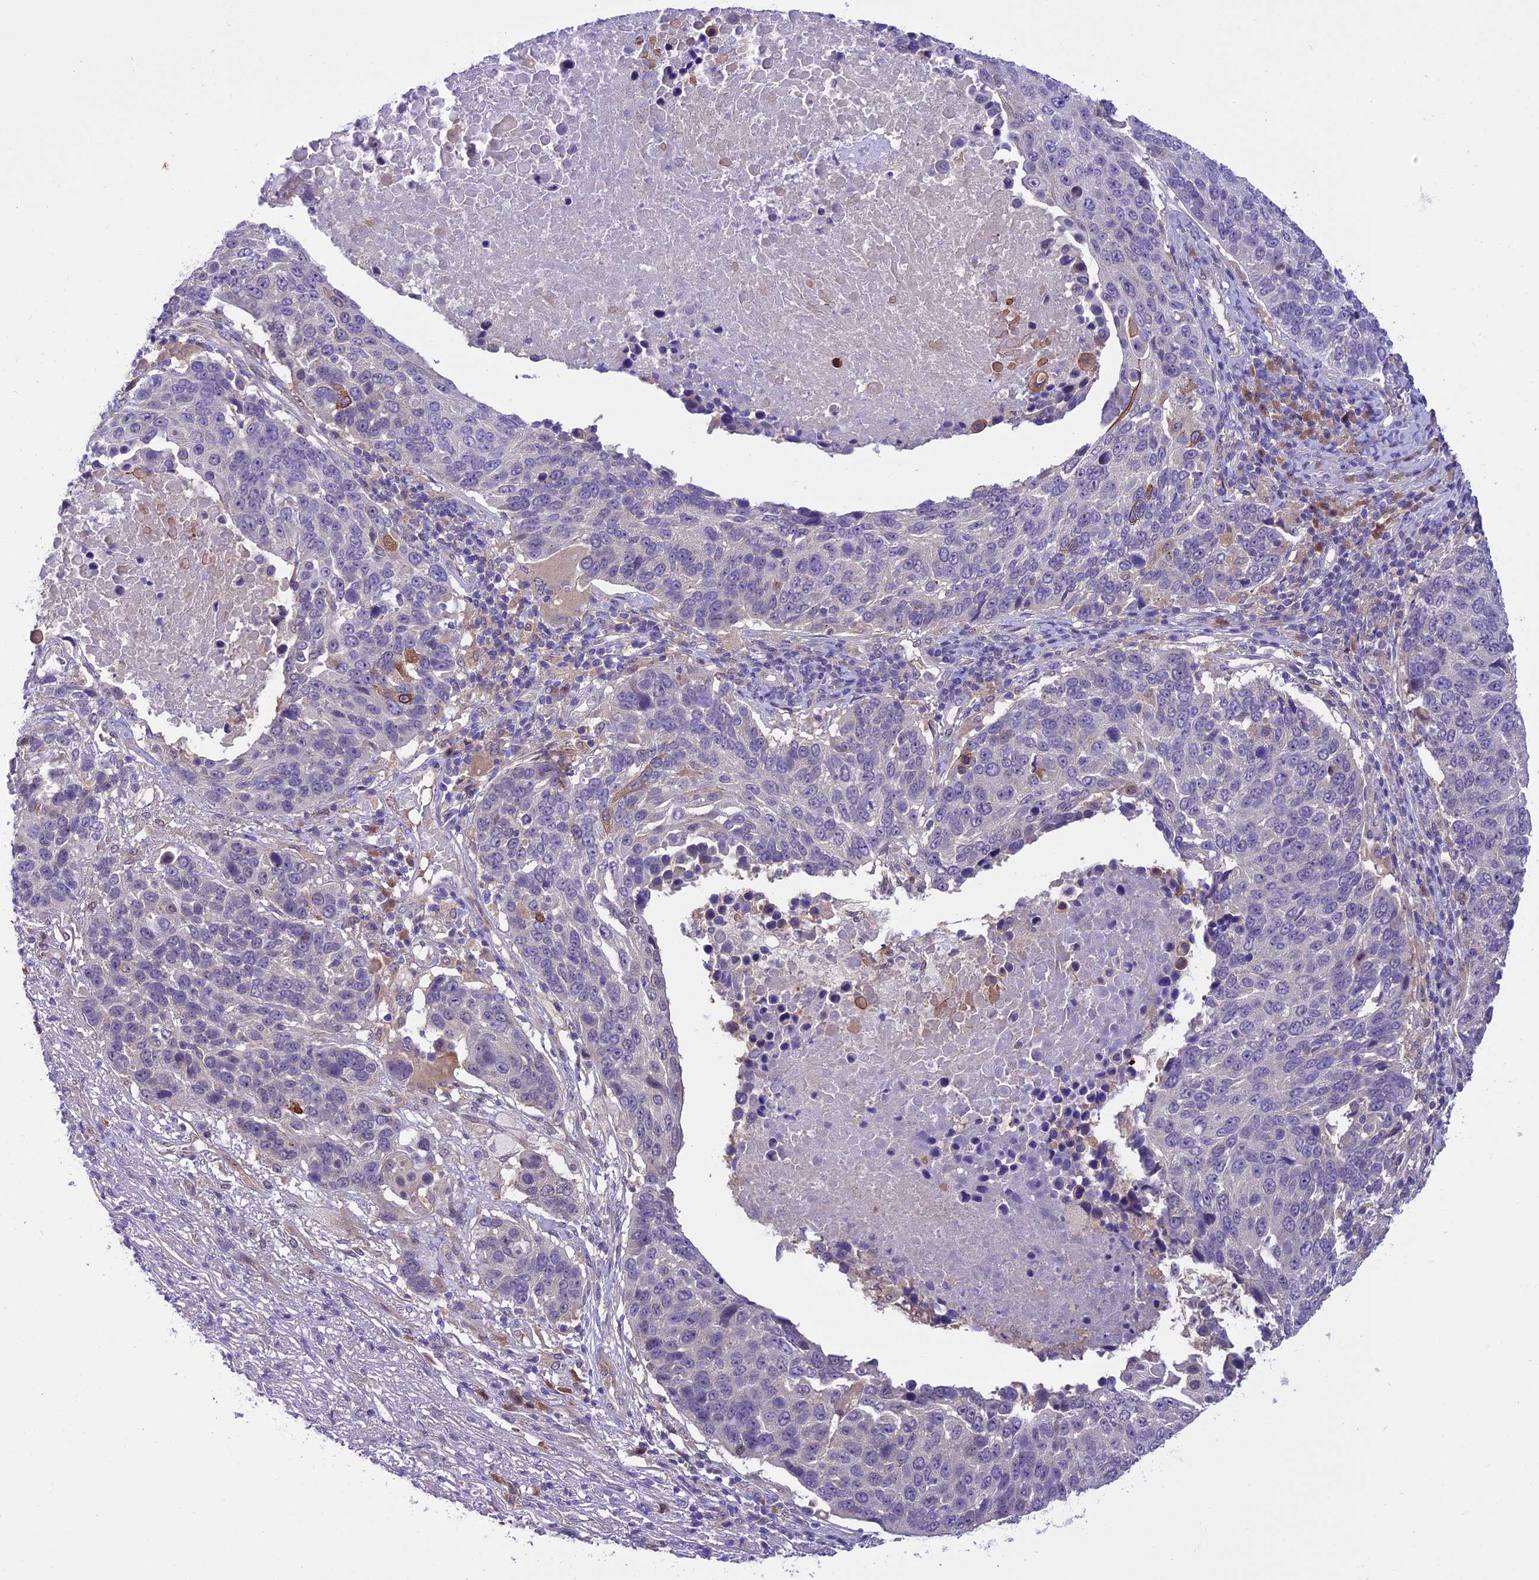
{"staining": {"intensity": "negative", "quantity": "none", "location": "none"}, "tissue": "lung cancer", "cell_type": "Tumor cells", "image_type": "cancer", "snomed": [{"axis": "morphology", "description": "Normal tissue, NOS"}, {"axis": "morphology", "description": "Squamous cell carcinoma, NOS"}, {"axis": "topography", "description": "Lymph node"}, {"axis": "topography", "description": "Lung"}], "caption": "The IHC image has no significant staining in tumor cells of lung squamous cell carcinoma tissue.", "gene": "BORCS6", "patient": {"sex": "male", "age": 66}}